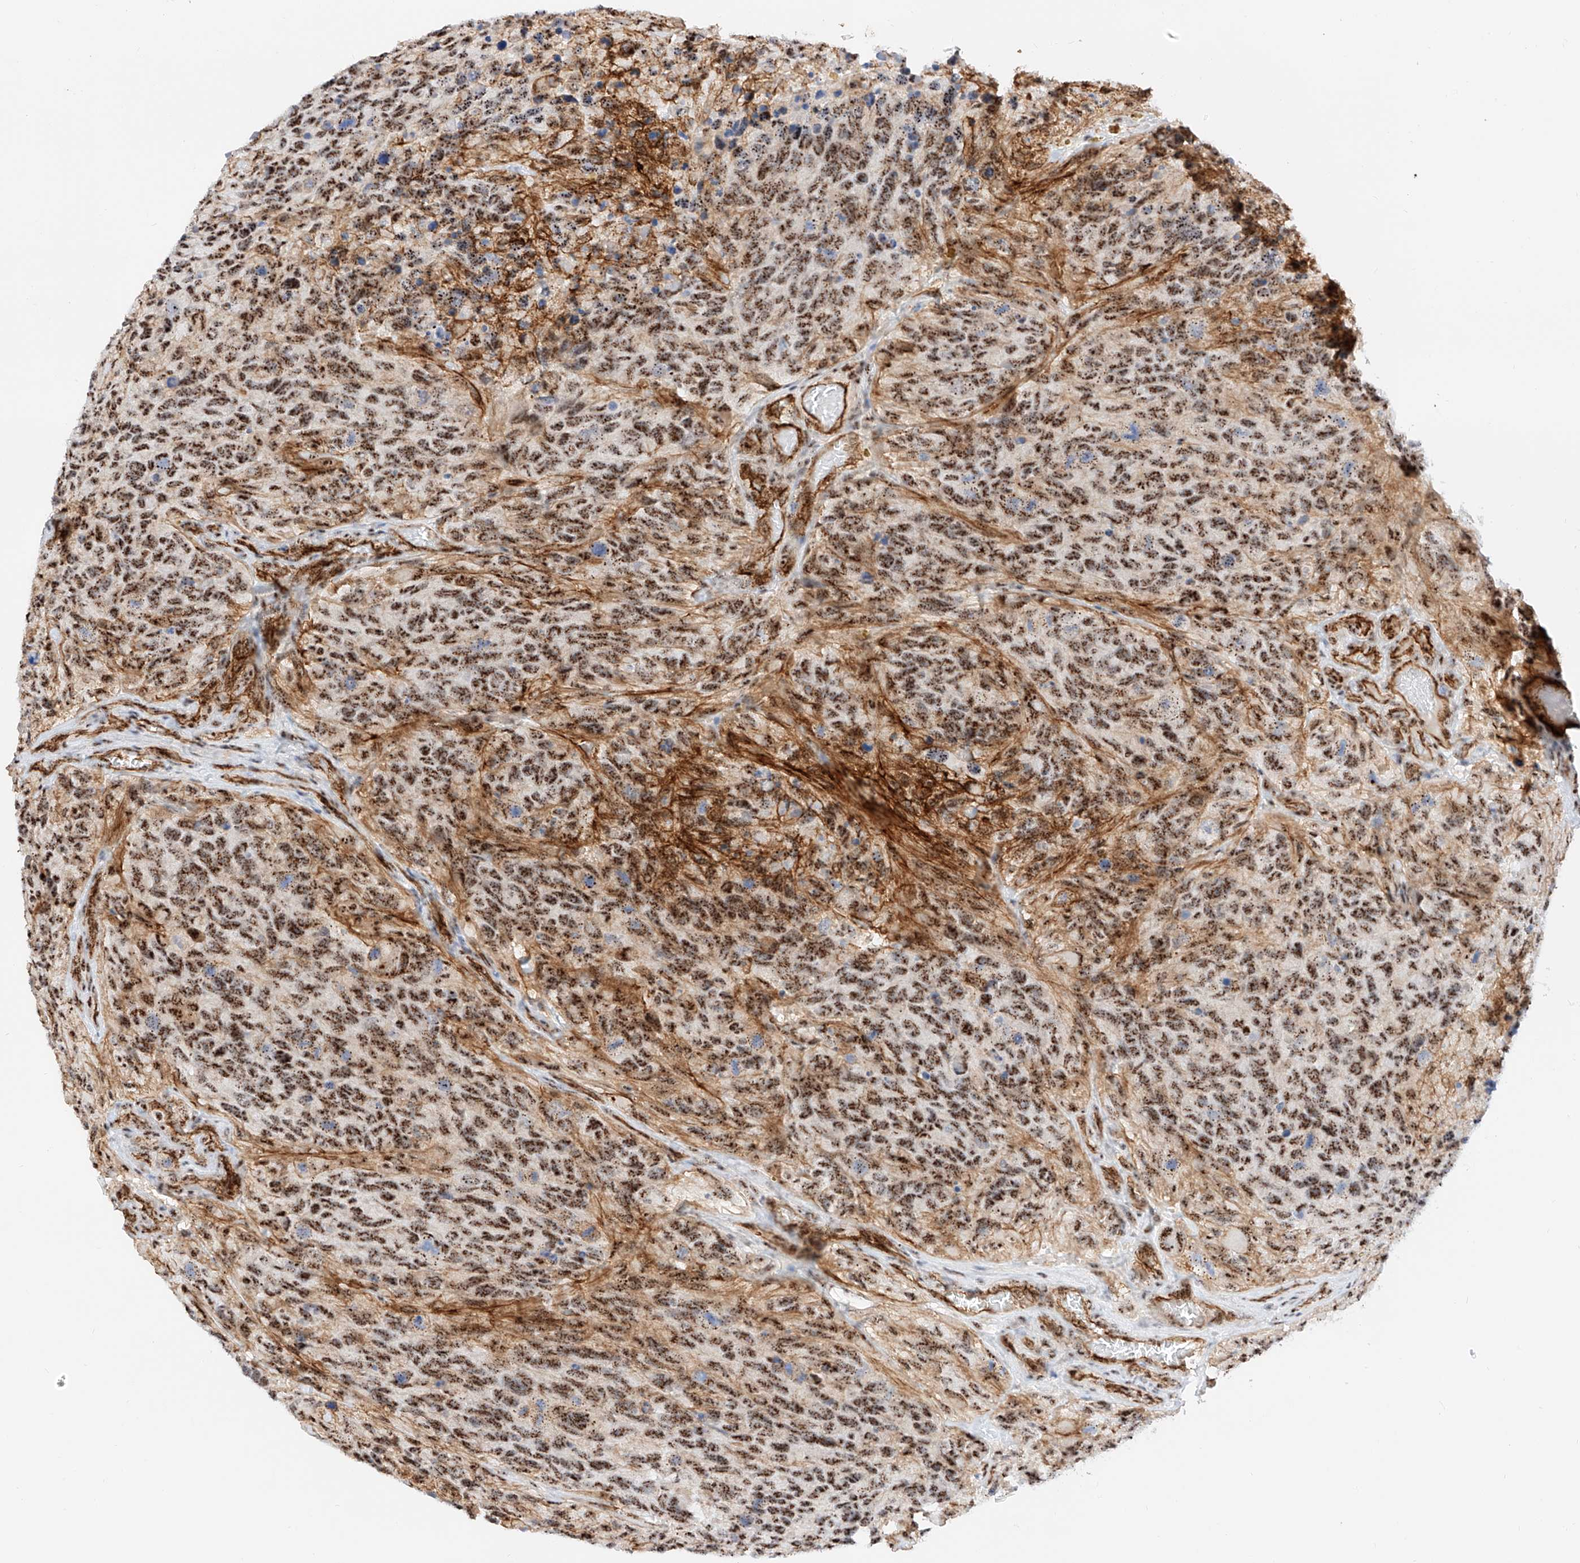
{"staining": {"intensity": "strong", "quantity": ">75%", "location": "nuclear"}, "tissue": "glioma", "cell_type": "Tumor cells", "image_type": "cancer", "snomed": [{"axis": "morphology", "description": "Glioma, malignant, High grade"}, {"axis": "topography", "description": "Brain"}], "caption": "Protein expression analysis of human glioma reveals strong nuclear expression in about >75% of tumor cells. (DAB = brown stain, brightfield microscopy at high magnification).", "gene": "ATXN7L2", "patient": {"sex": "male", "age": 69}}